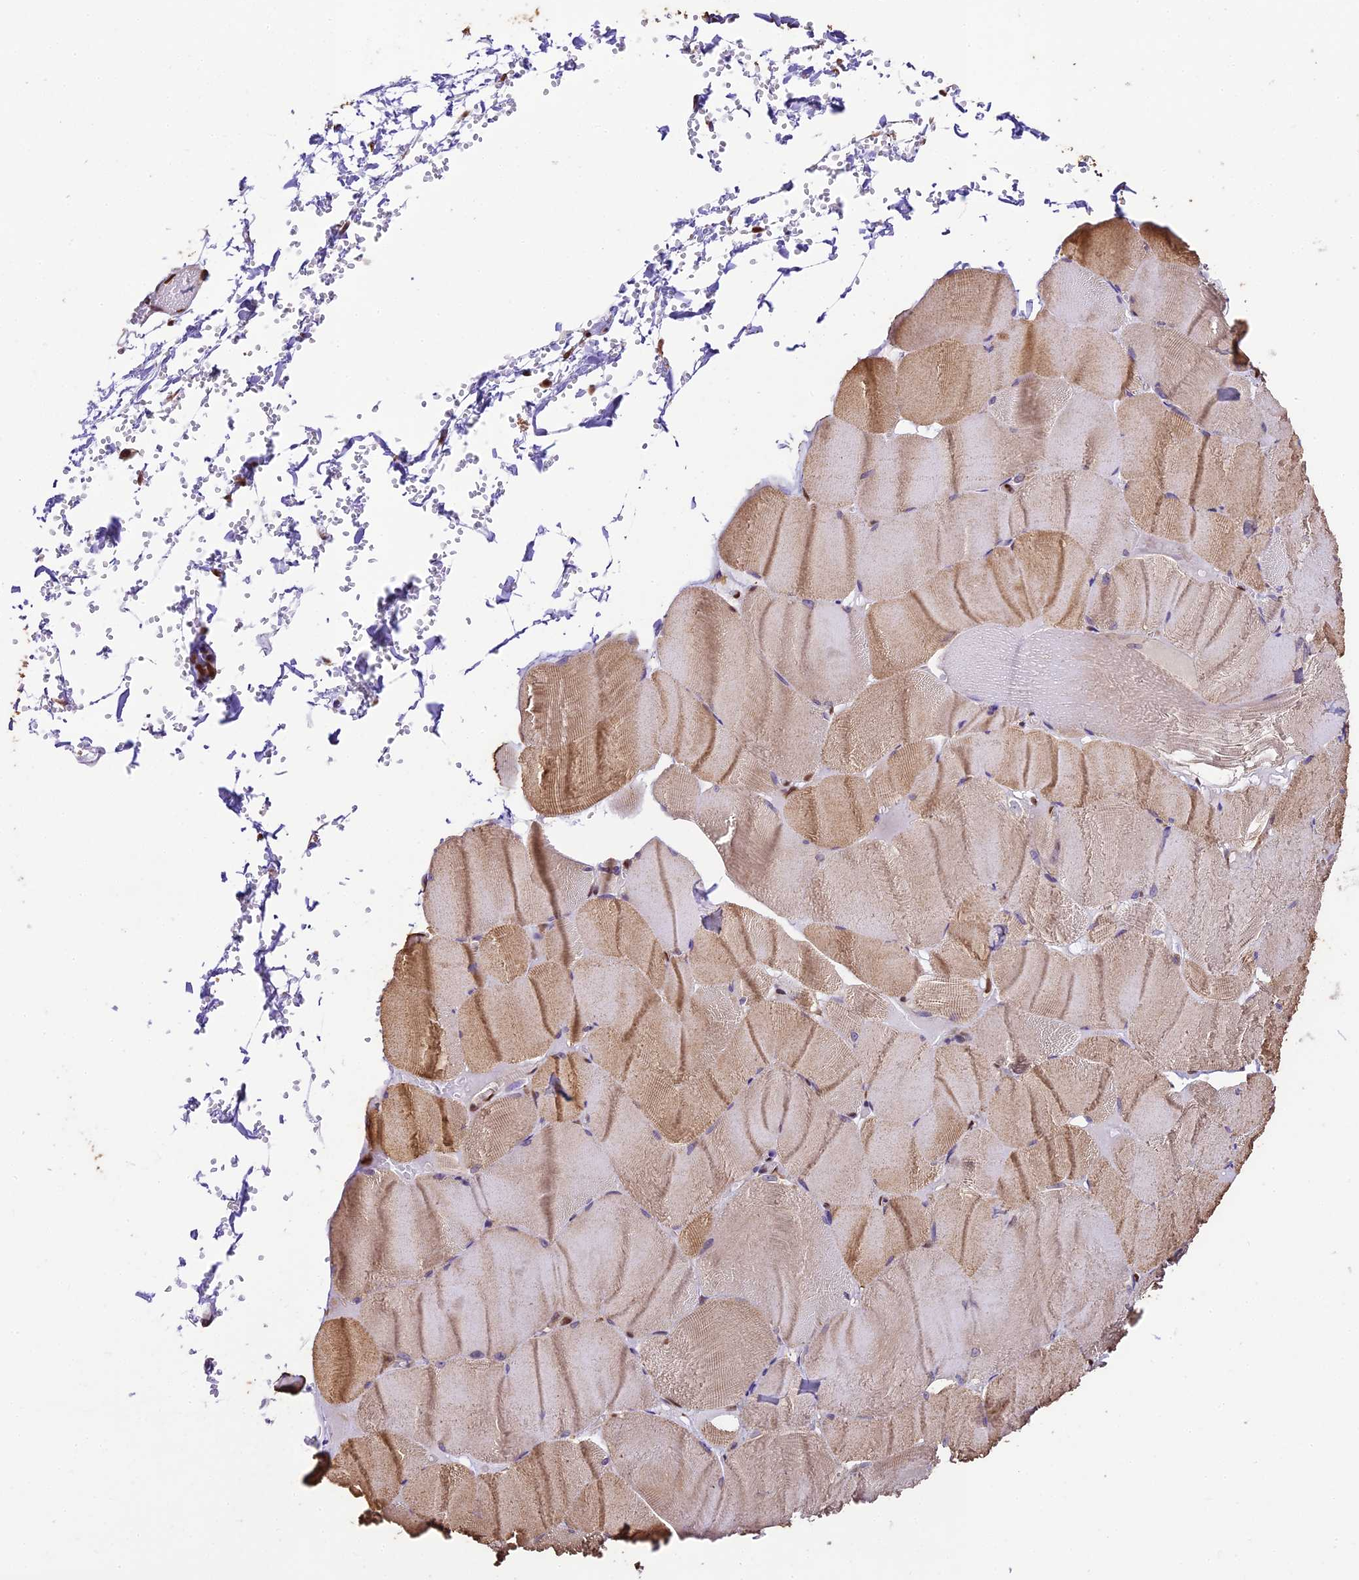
{"staining": {"intensity": "moderate", "quantity": "25%-75%", "location": "cytoplasmic/membranous"}, "tissue": "skeletal muscle", "cell_type": "Myocytes", "image_type": "normal", "snomed": [{"axis": "morphology", "description": "Normal tissue, NOS"}, {"axis": "morphology", "description": "Basal cell carcinoma"}, {"axis": "topography", "description": "Skeletal muscle"}], "caption": "Immunohistochemical staining of benign human skeletal muscle reveals 25%-75% levels of moderate cytoplasmic/membranous protein expression in approximately 25%-75% of myocytes. (Stains: DAB (3,3'-diaminobenzidine) in brown, nuclei in blue, Microscopy: brightfield microscopy at high magnification).", "gene": "TRIM22", "patient": {"sex": "female", "age": 64}}